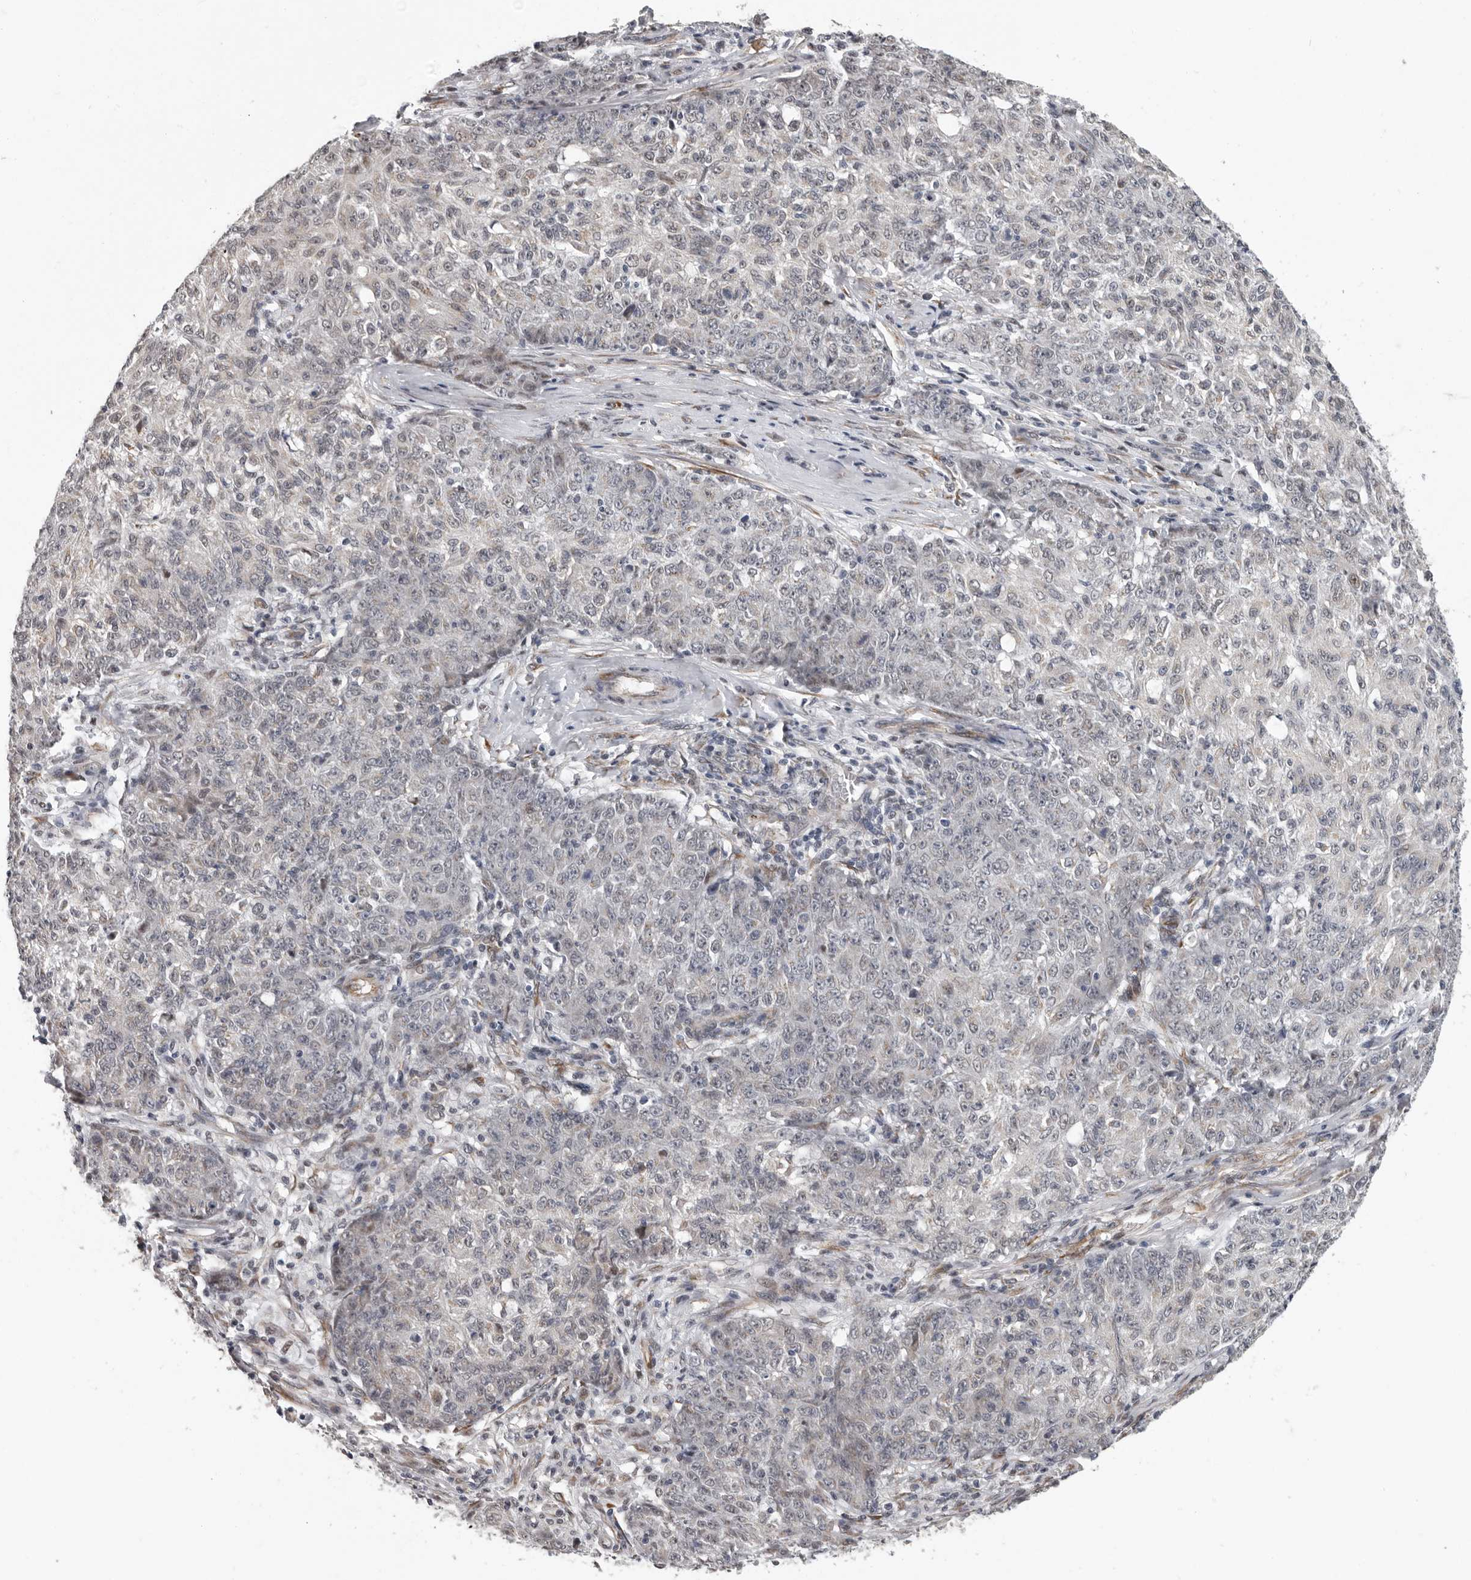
{"staining": {"intensity": "negative", "quantity": "none", "location": "none"}, "tissue": "ovarian cancer", "cell_type": "Tumor cells", "image_type": "cancer", "snomed": [{"axis": "morphology", "description": "Carcinoma, endometroid"}, {"axis": "topography", "description": "Ovary"}], "caption": "This is an IHC micrograph of human ovarian endometroid carcinoma. There is no positivity in tumor cells.", "gene": "RALGPS2", "patient": {"sex": "female", "age": 42}}